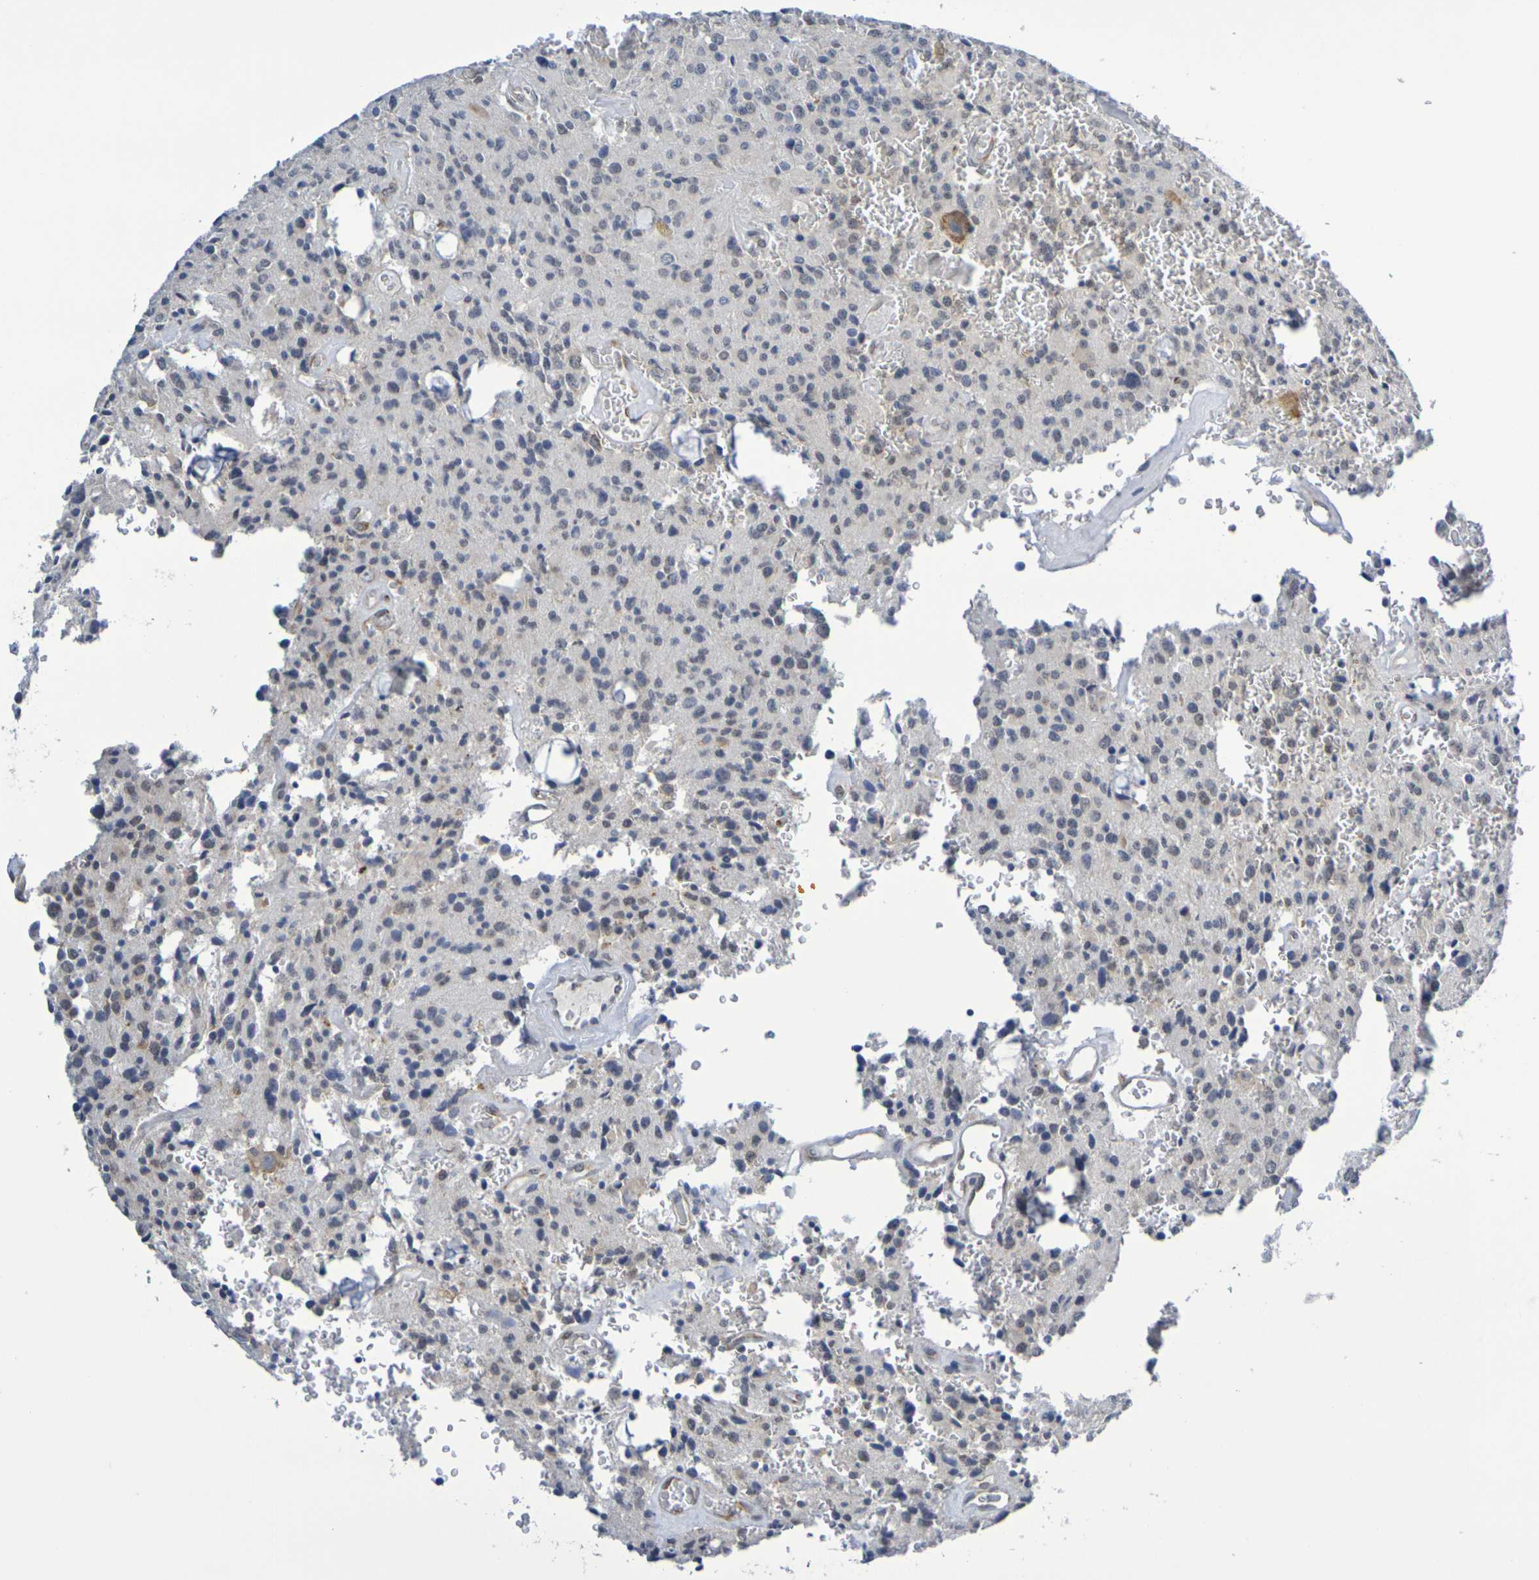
{"staining": {"intensity": "weak", "quantity": "<25%", "location": "cytoplasmic/membranous"}, "tissue": "glioma", "cell_type": "Tumor cells", "image_type": "cancer", "snomed": [{"axis": "morphology", "description": "Glioma, malignant, Low grade"}, {"axis": "topography", "description": "Brain"}], "caption": "Tumor cells are negative for brown protein staining in glioma.", "gene": "CHRNB1", "patient": {"sex": "male", "age": 58}}